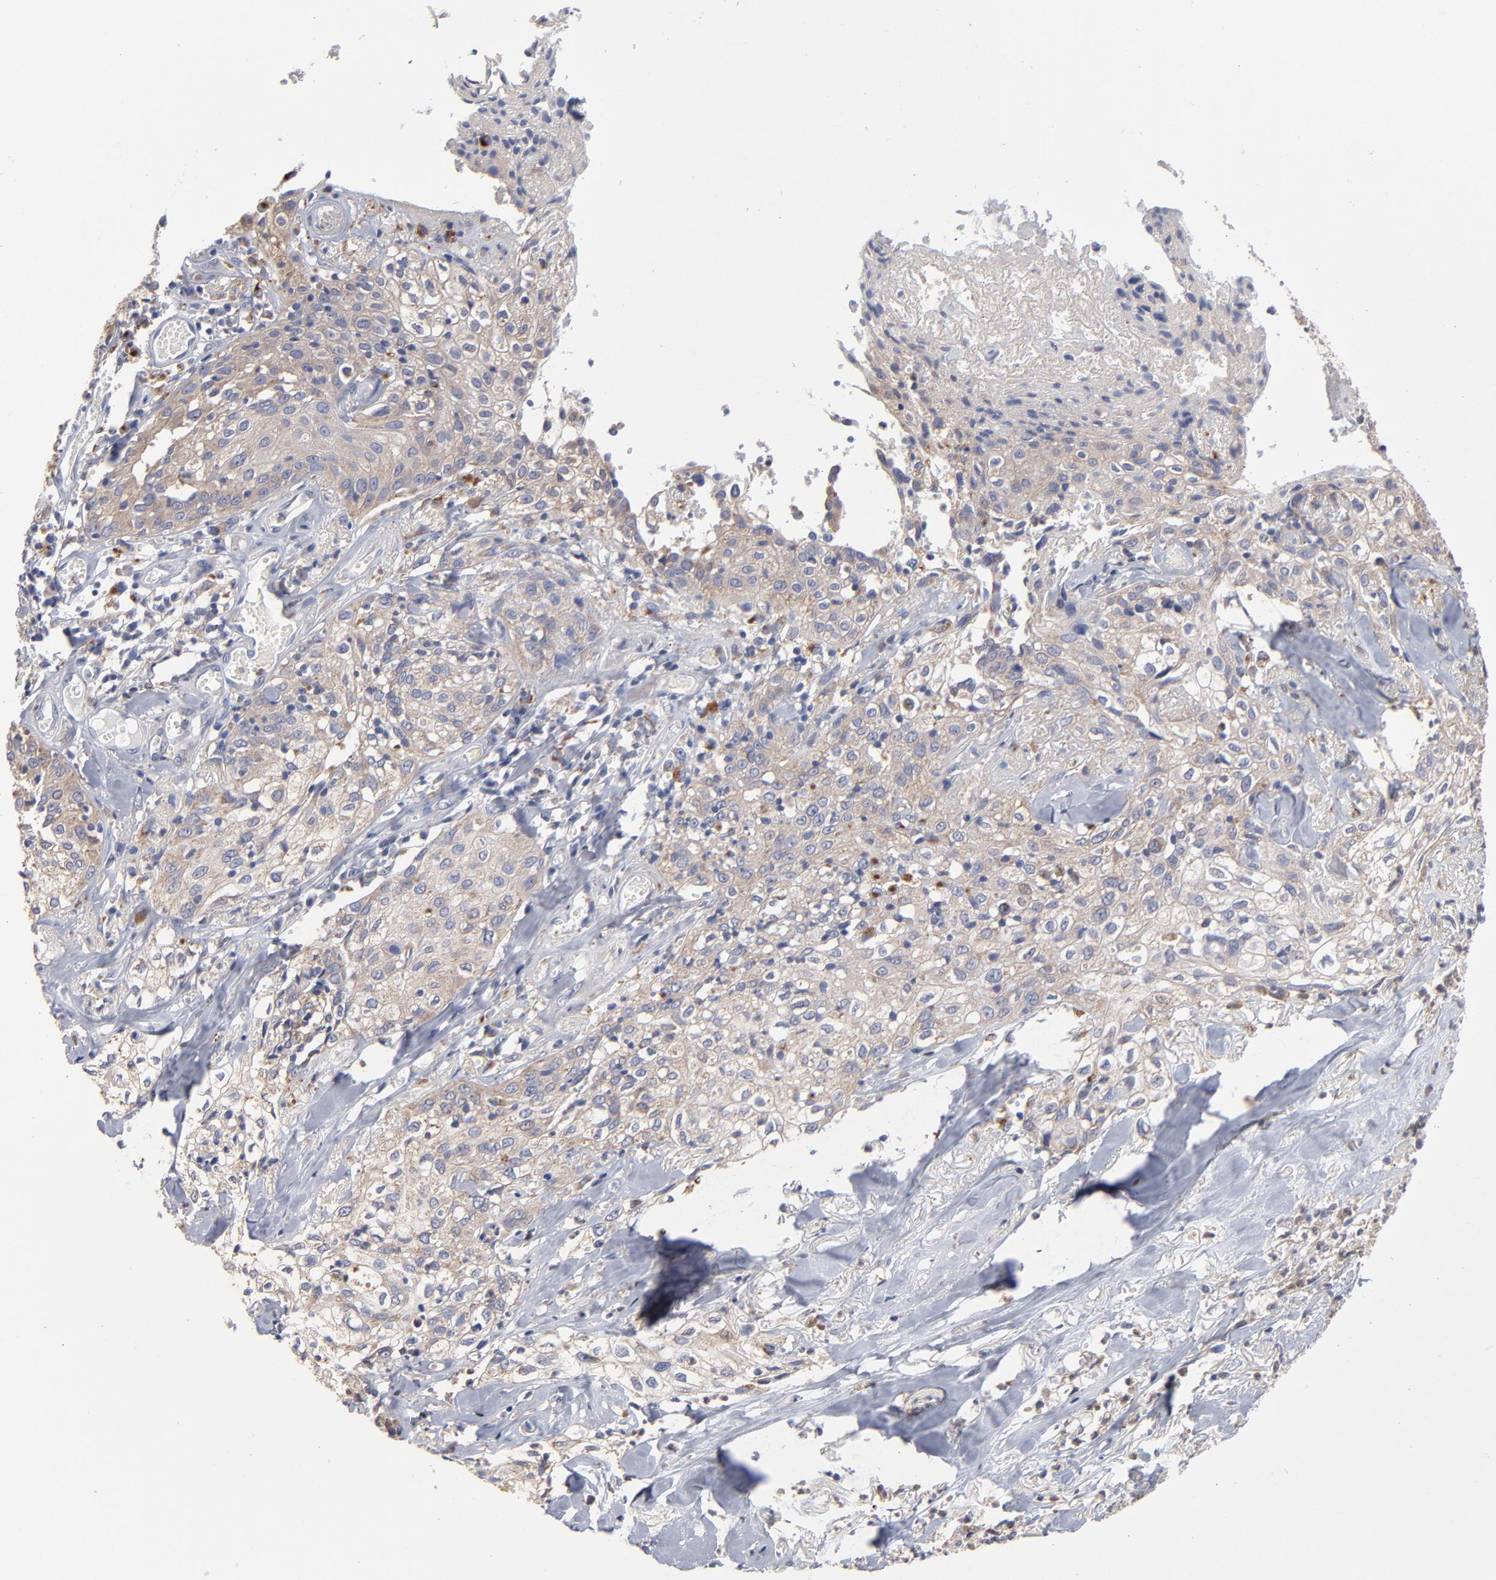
{"staining": {"intensity": "weak", "quantity": ">75%", "location": "cytoplasmic/membranous"}, "tissue": "skin cancer", "cell_type": "Tumor cells", "image_type": "cancer", "snomed": [{"axis": "morphology", "description": "Squamous cell carcinoma, NOS"}, {"axis": "topography", "description": "Skin"}], "caption": "Approximately >75% of tumor cells in skin cancer reveal weak cytoplasmic/membranous protein expression as visualized by brown immunohistochemical staining.", "gene": "RRAGB", "patient": {"sex": "male", "age": 65}}